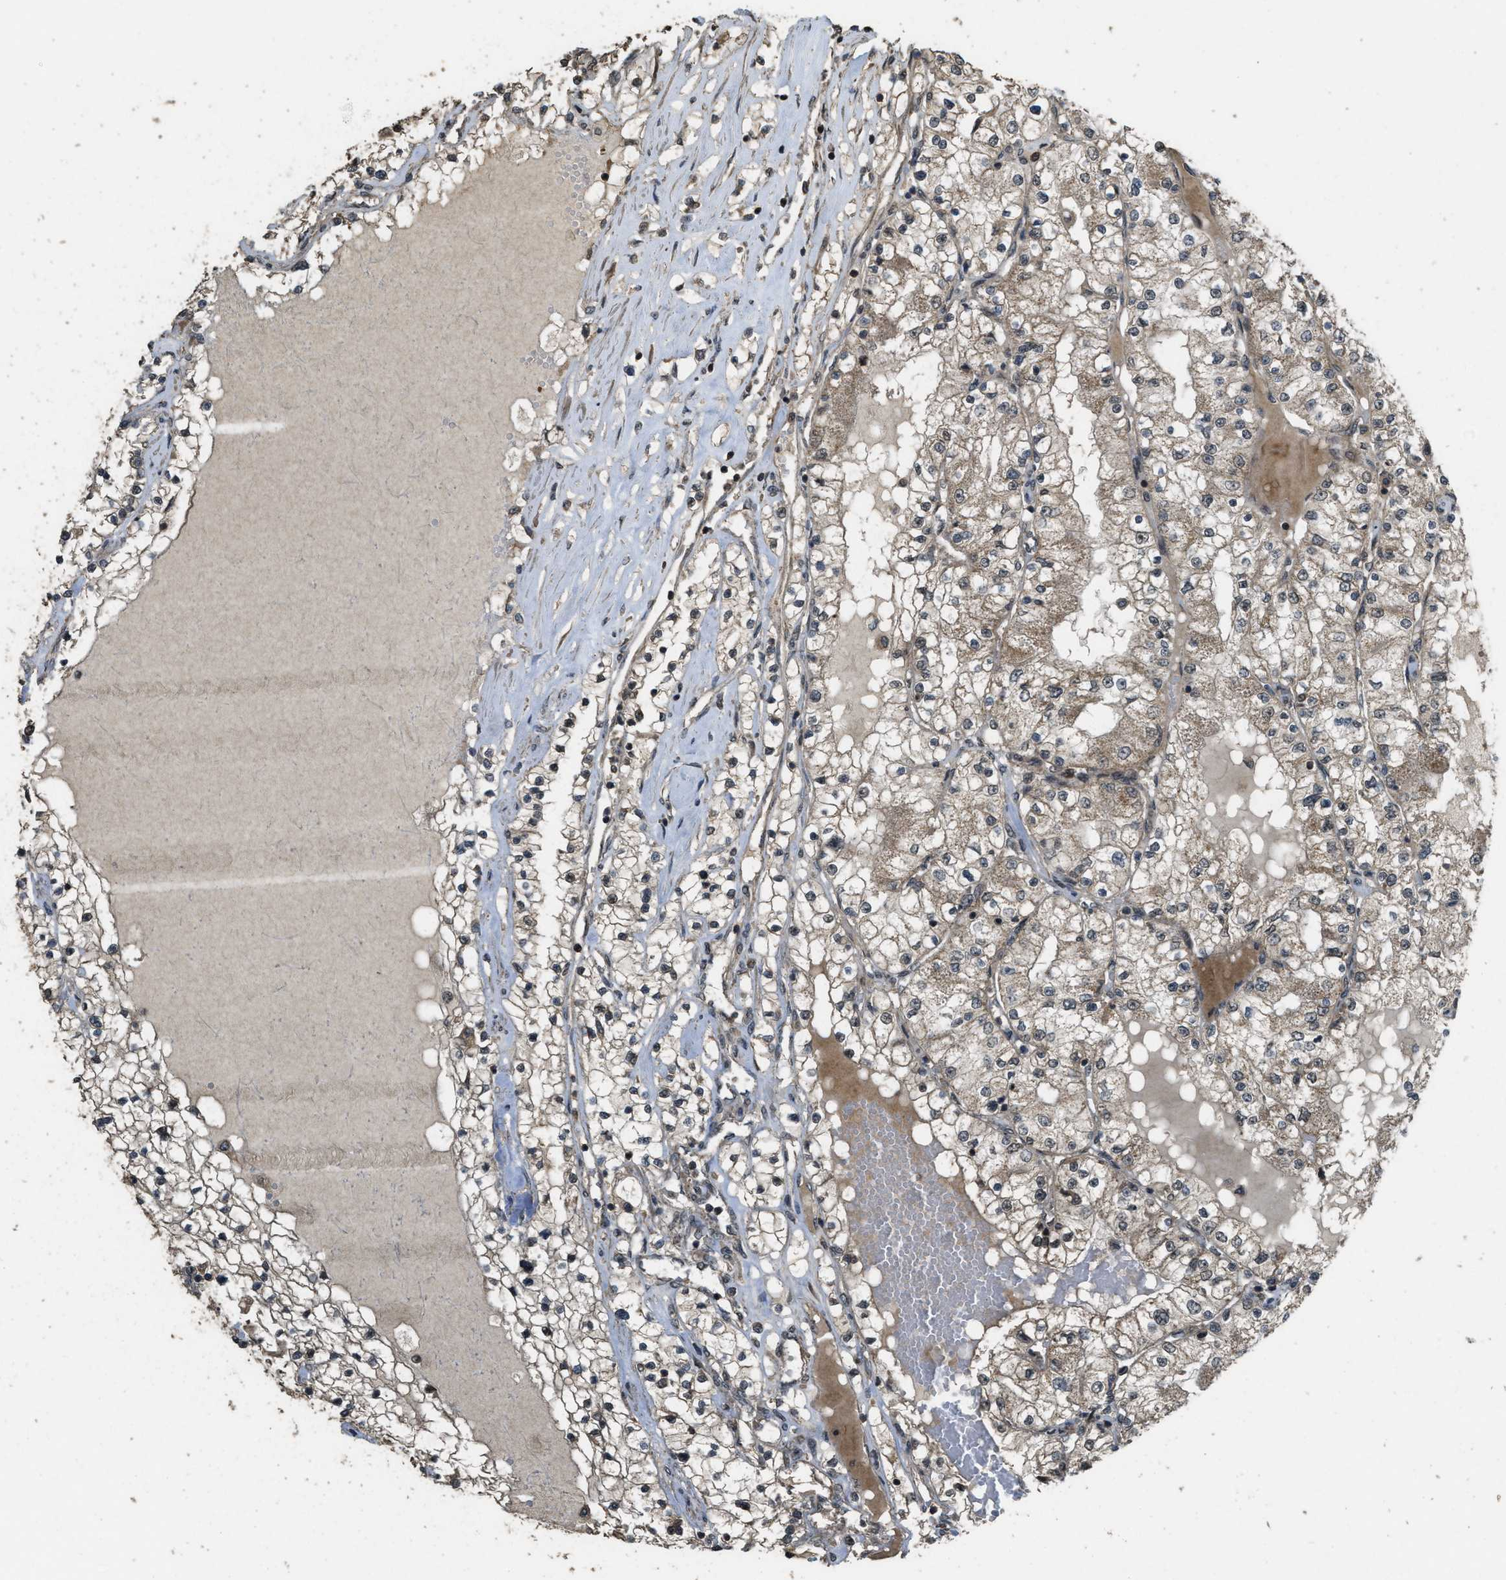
{"staining": {"intensity": "weak", "quantity": "25%-75%", "location": "cytoplasmic/membranous"}, "tissue": "renal cancer", "cell_type": "Tumor cells", "image_type": "cancer", "snomed": [{"axis": "morphology", "description": "Adenocarcinoma, NOS"}, {"axis": "topography", "description": "Kidney"}], "caption": "The image exhibits a brown stain indicating the presence of a protein in the cytoplasmic/membranous of tumor cells in renal cancer (adenocarcinoma). (brown staining indicates protein expression, while blue staining denotes nuclei).", "gene": "CTPS1", "patient": {"sex": "male", "age": 68}}